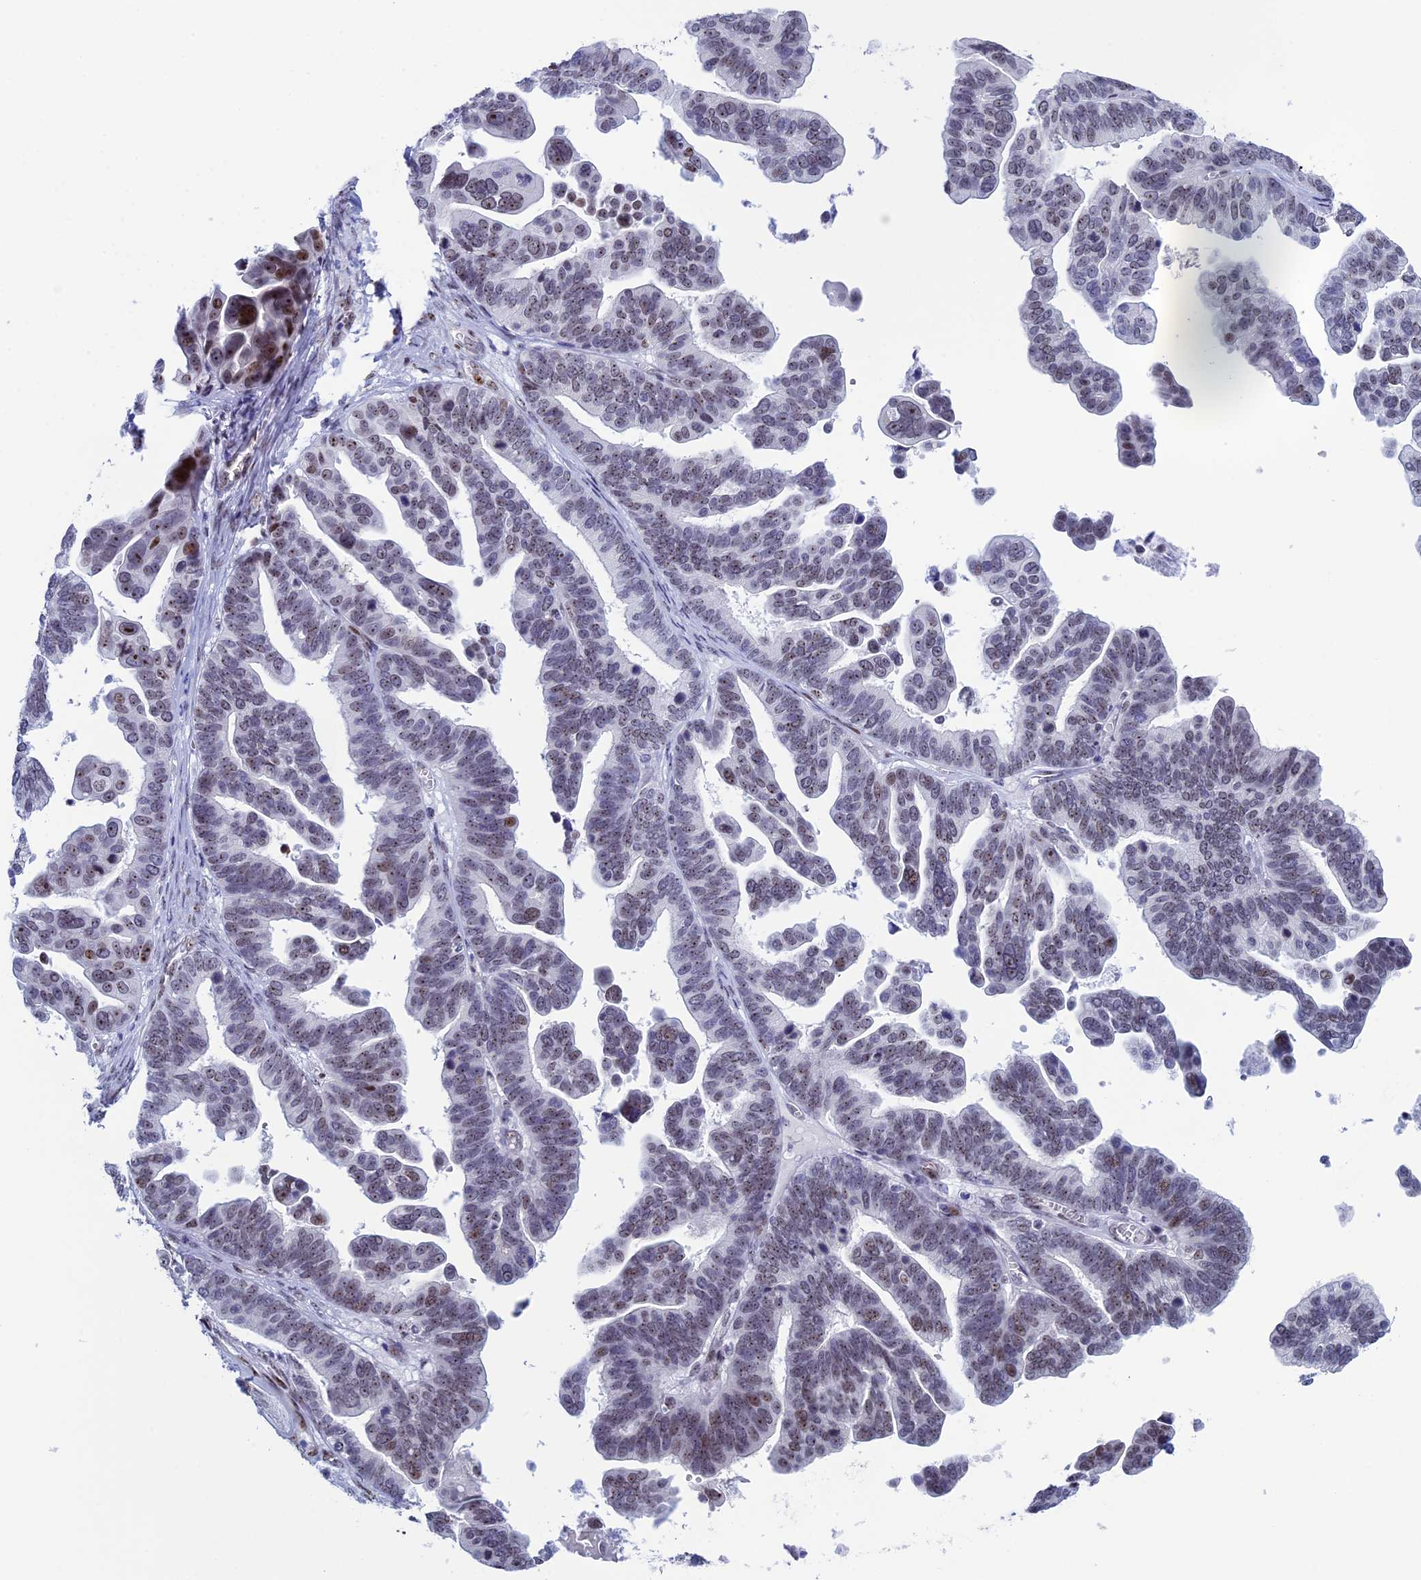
{"staining": {"intensity": "moderate", "quantity": "25%-75%", "location": "nuclear"}, "tissue": "ovarian cancer", "cell_type": "Tumor cells", "image_type": "cancer", "snomed": [{"axis": "morphology", "description": "Cystadenocarcinoma, serous, NOS"}, {"axis": "topography", "description": "Ovary"}], "caption": "DAB (3,3'-diaminobenzidine) immunohistochemical staining of human ovarian cancer displays moderate nuclear protein expression in about 25%-75% of tumor cells.", "gene": "CCDC86", "patient": {"sex": "female", "age": 56}}